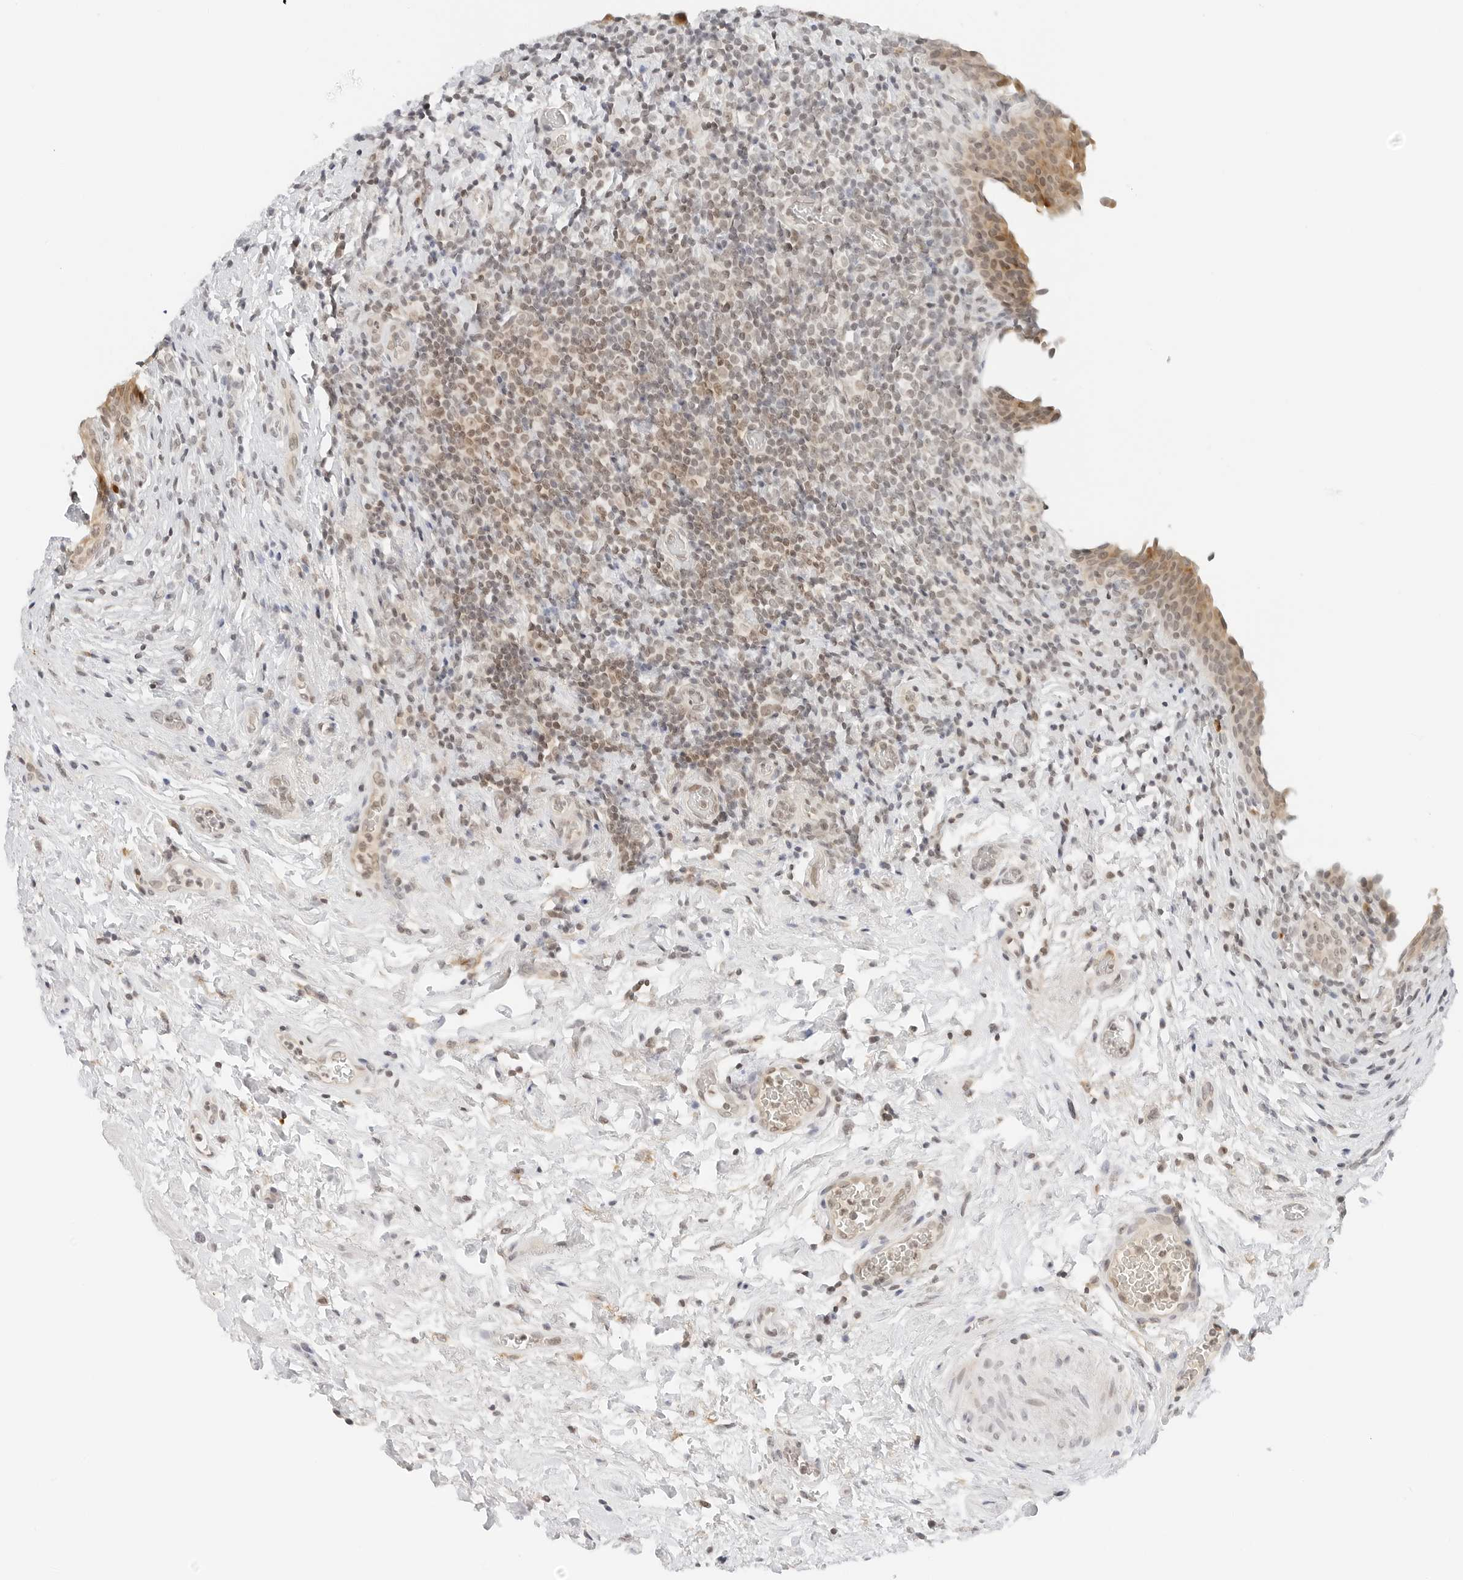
{"staining": {"intensity": "moderate", "quantity": ">75%", "location": "cytoplasmic/membranous,nuclear"}, "tissue": "urinary bladder", "cell_type": "Urothelial cells", "image_type": "normal", "snomed": [{"axis": "morphology", "description": "Normal tissue, NOS"}, {"axis": "topography", "description": "Urinary bladder"}], "caption": "Immunohistochemical staining of normal urinary bladder exhibits moderate cytoplasmic/membranous,nuclear protein staining in about >75% of urothelial cells. The staining is performed using DAB (3,3'-diaminobenzidine) brown chromogen to label protein expression. The nuclei are counter-stained blue using hematoxylin.", "gene": "NEO1", "patient": {"sex": "male", "age": 83}}